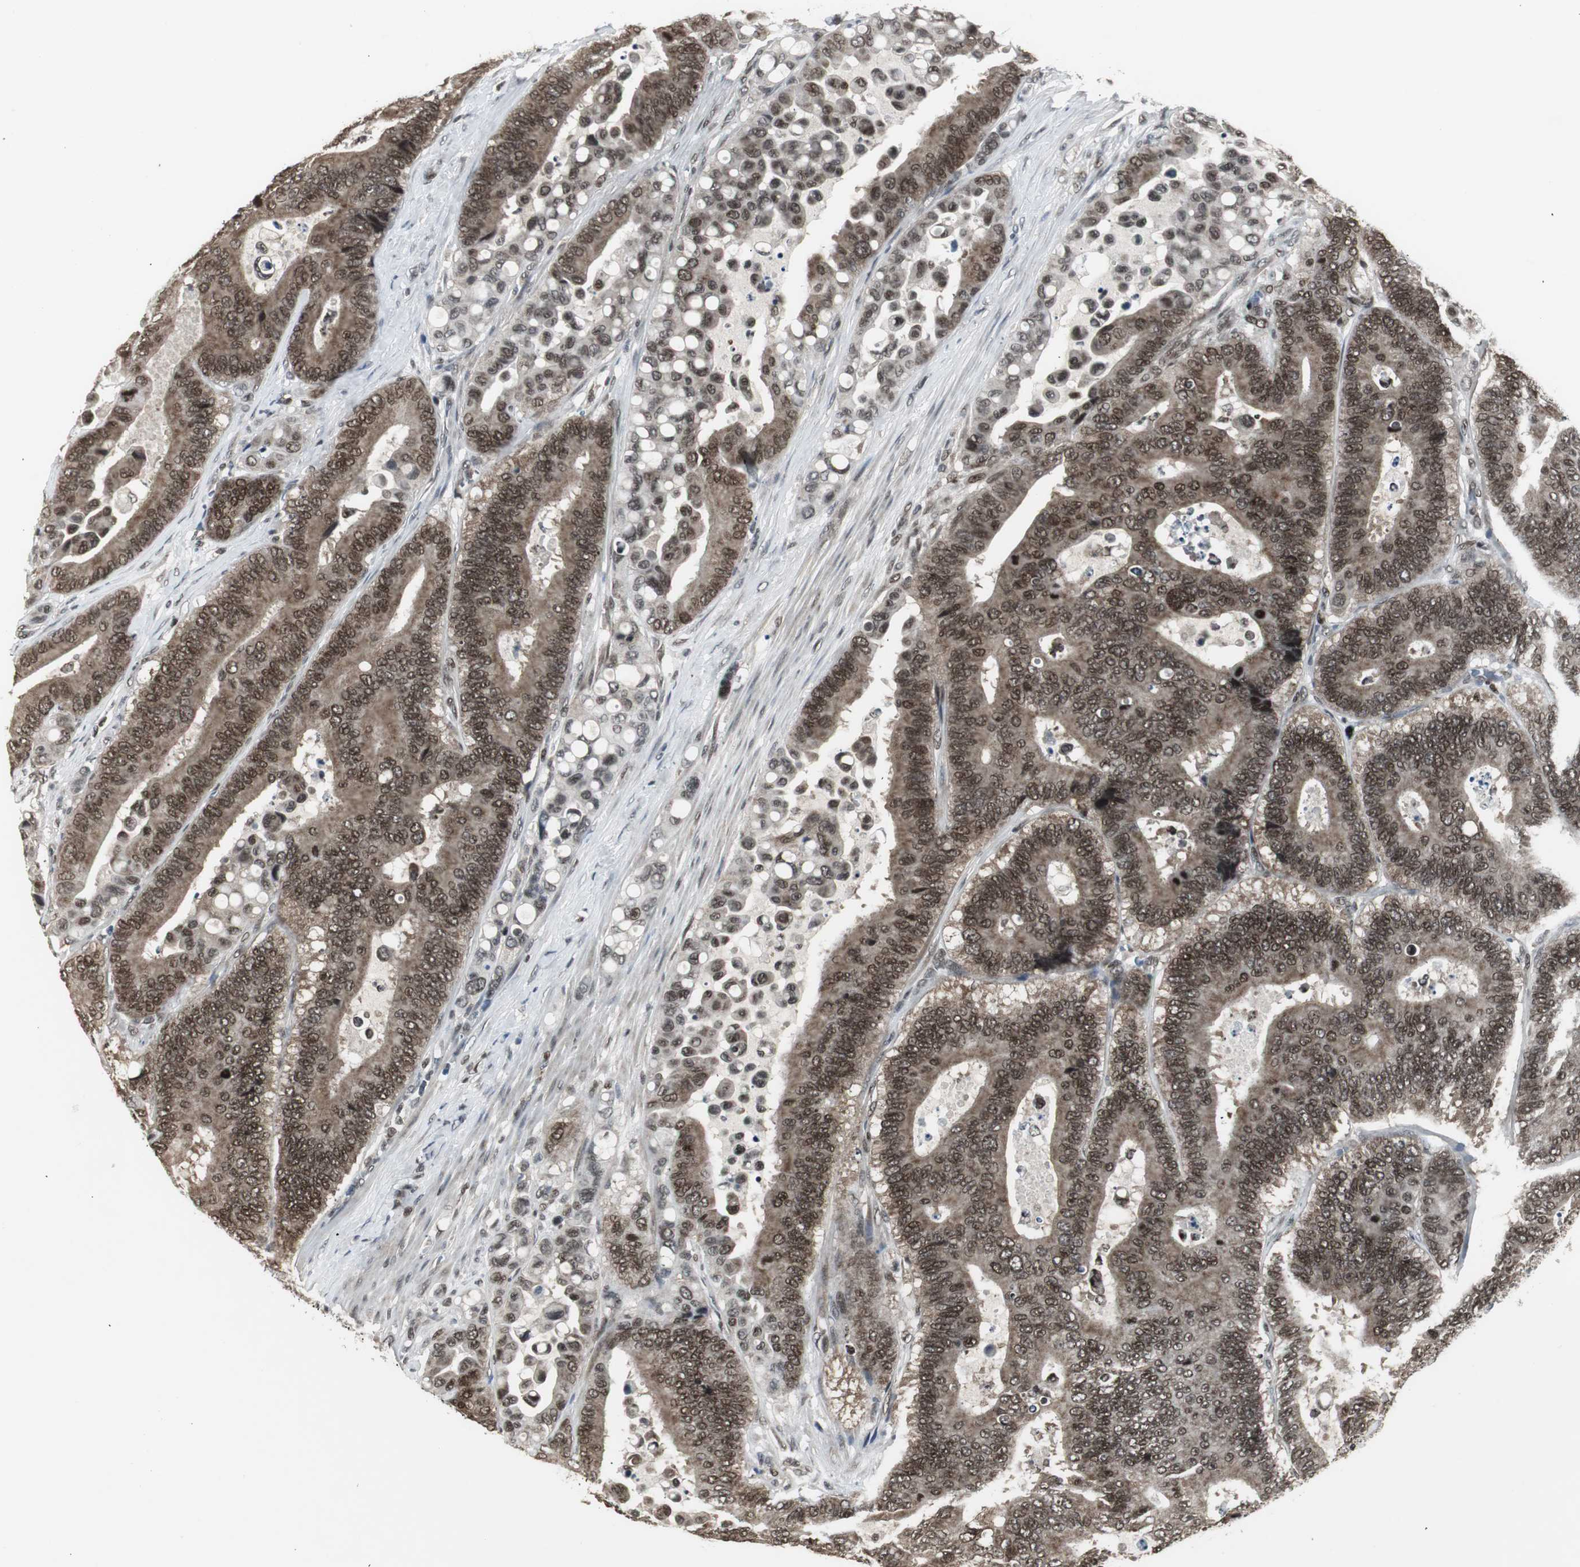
{"staining": {"intensity": "moderate", "quantity": ">75%", "location": "cytoplasmic/membranous,nuclear"}, "tissue": "colorectal cancer", "cell_type": "Tumor cells", "image_type": "cancer", "snomed": [{"axis": "morphology", "description": "Normal tissue, NOS"}, {"axis": "morphology", "description": "Adenocarcinoma, NOS"}, {"axis": "topography", "description": "Colon"}], "caption": "Protein staining by immunohistochemistry exhibits moderate cytoplasmic/membranous and nuclear expression in approximately >75% of tumor cells in colorectal cancer (adenocarcinoma). (Stains: DAB in brown, nuclei in blue, Microscopy: brightfield microscopy at high magnification).", "gene": "MPG", "patient": {"sex": "male", "age": 82}}